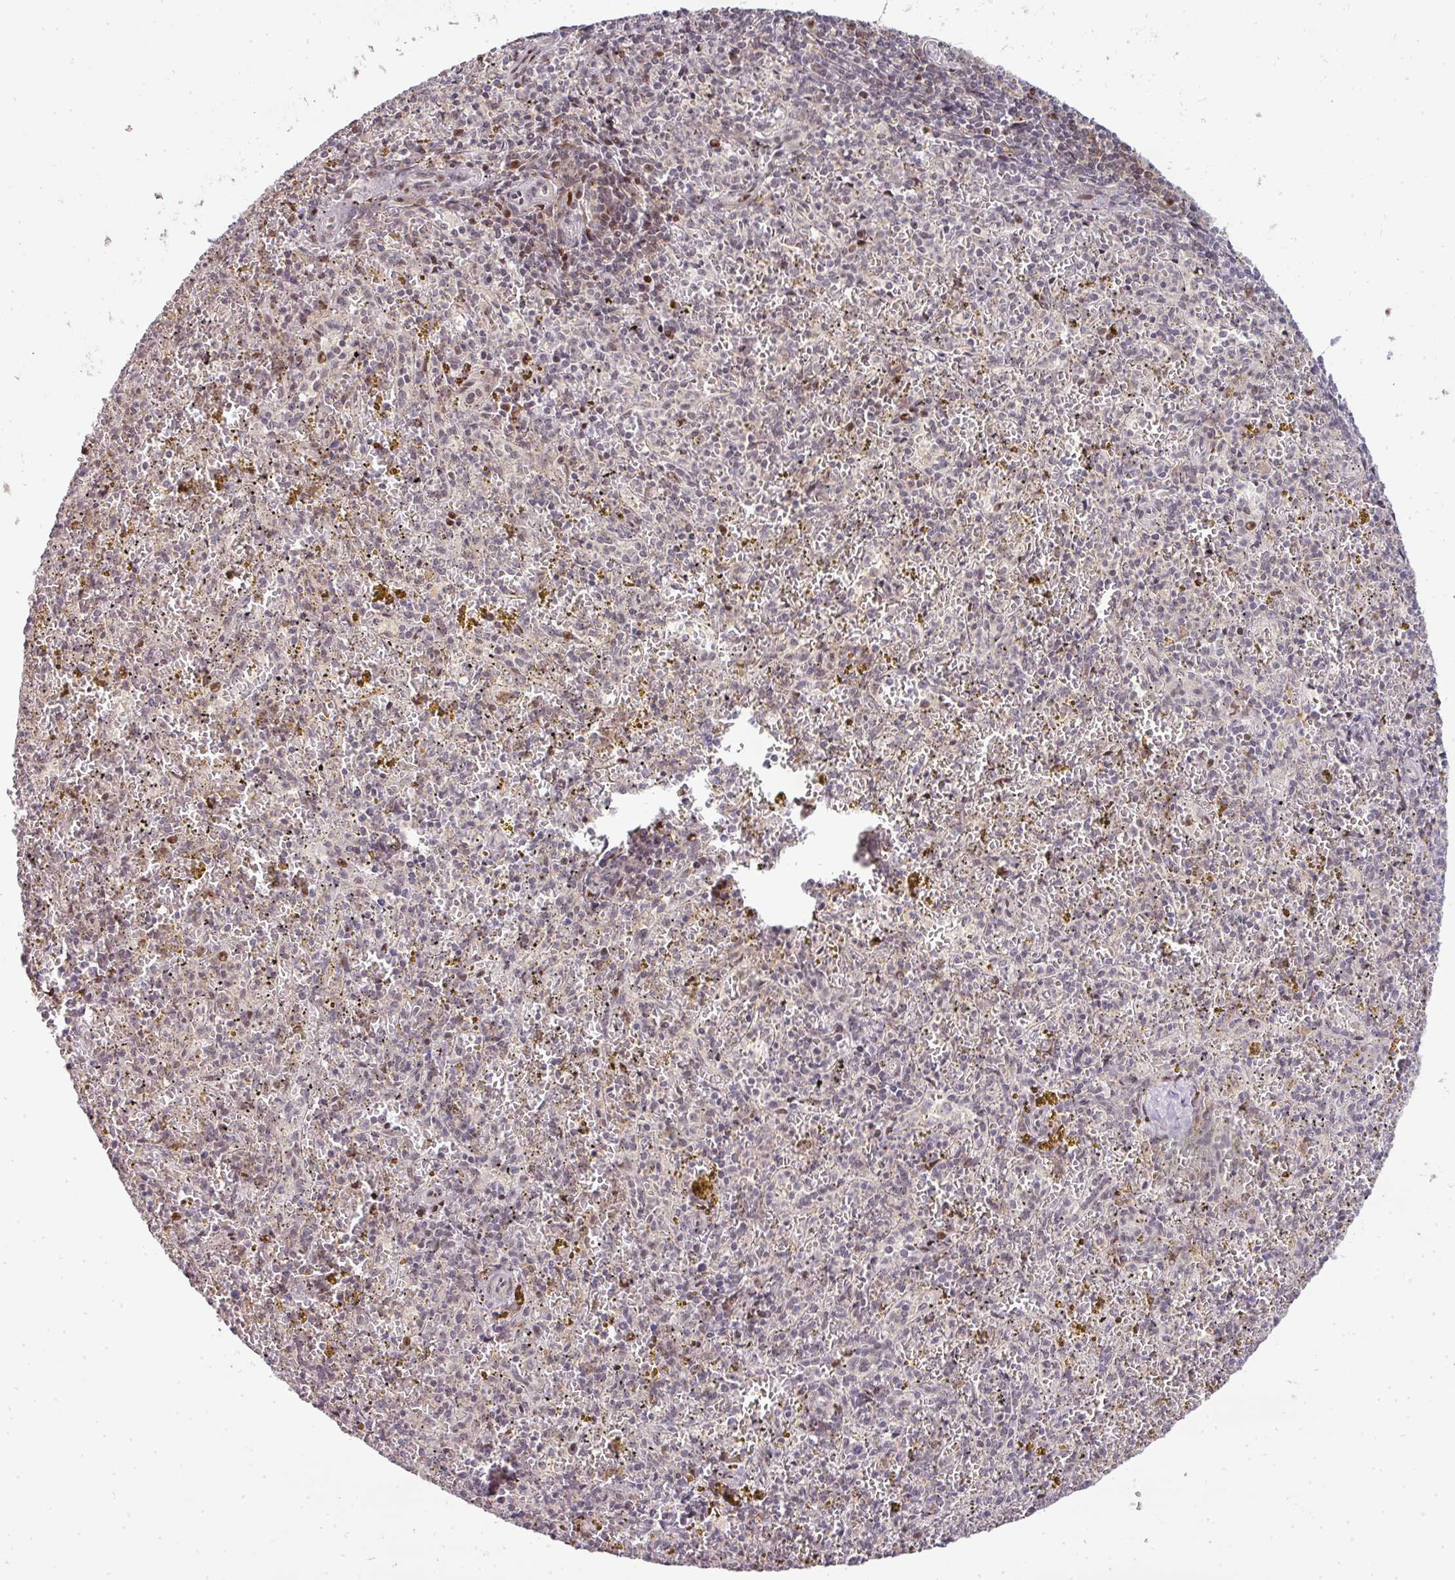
{"staining": {"intensity": "moderate", "quantity": "<25%", "location": "nuclear"}, "tissue": "spleen", "cell_type": "Cells in red pulp", "image_type": "normal", "snomed": [{"axis": "morphology", "description": "Normal tissue, NOS"}, {"axis": "topography", "description": "Spleen"}], "caption": "Spleen stained with a brown dye shows moderate nuclear positive expression in about <25% of cells in red pulp.", "gene": "MAZ", "patient": {"sex": "male", "age": 57}}